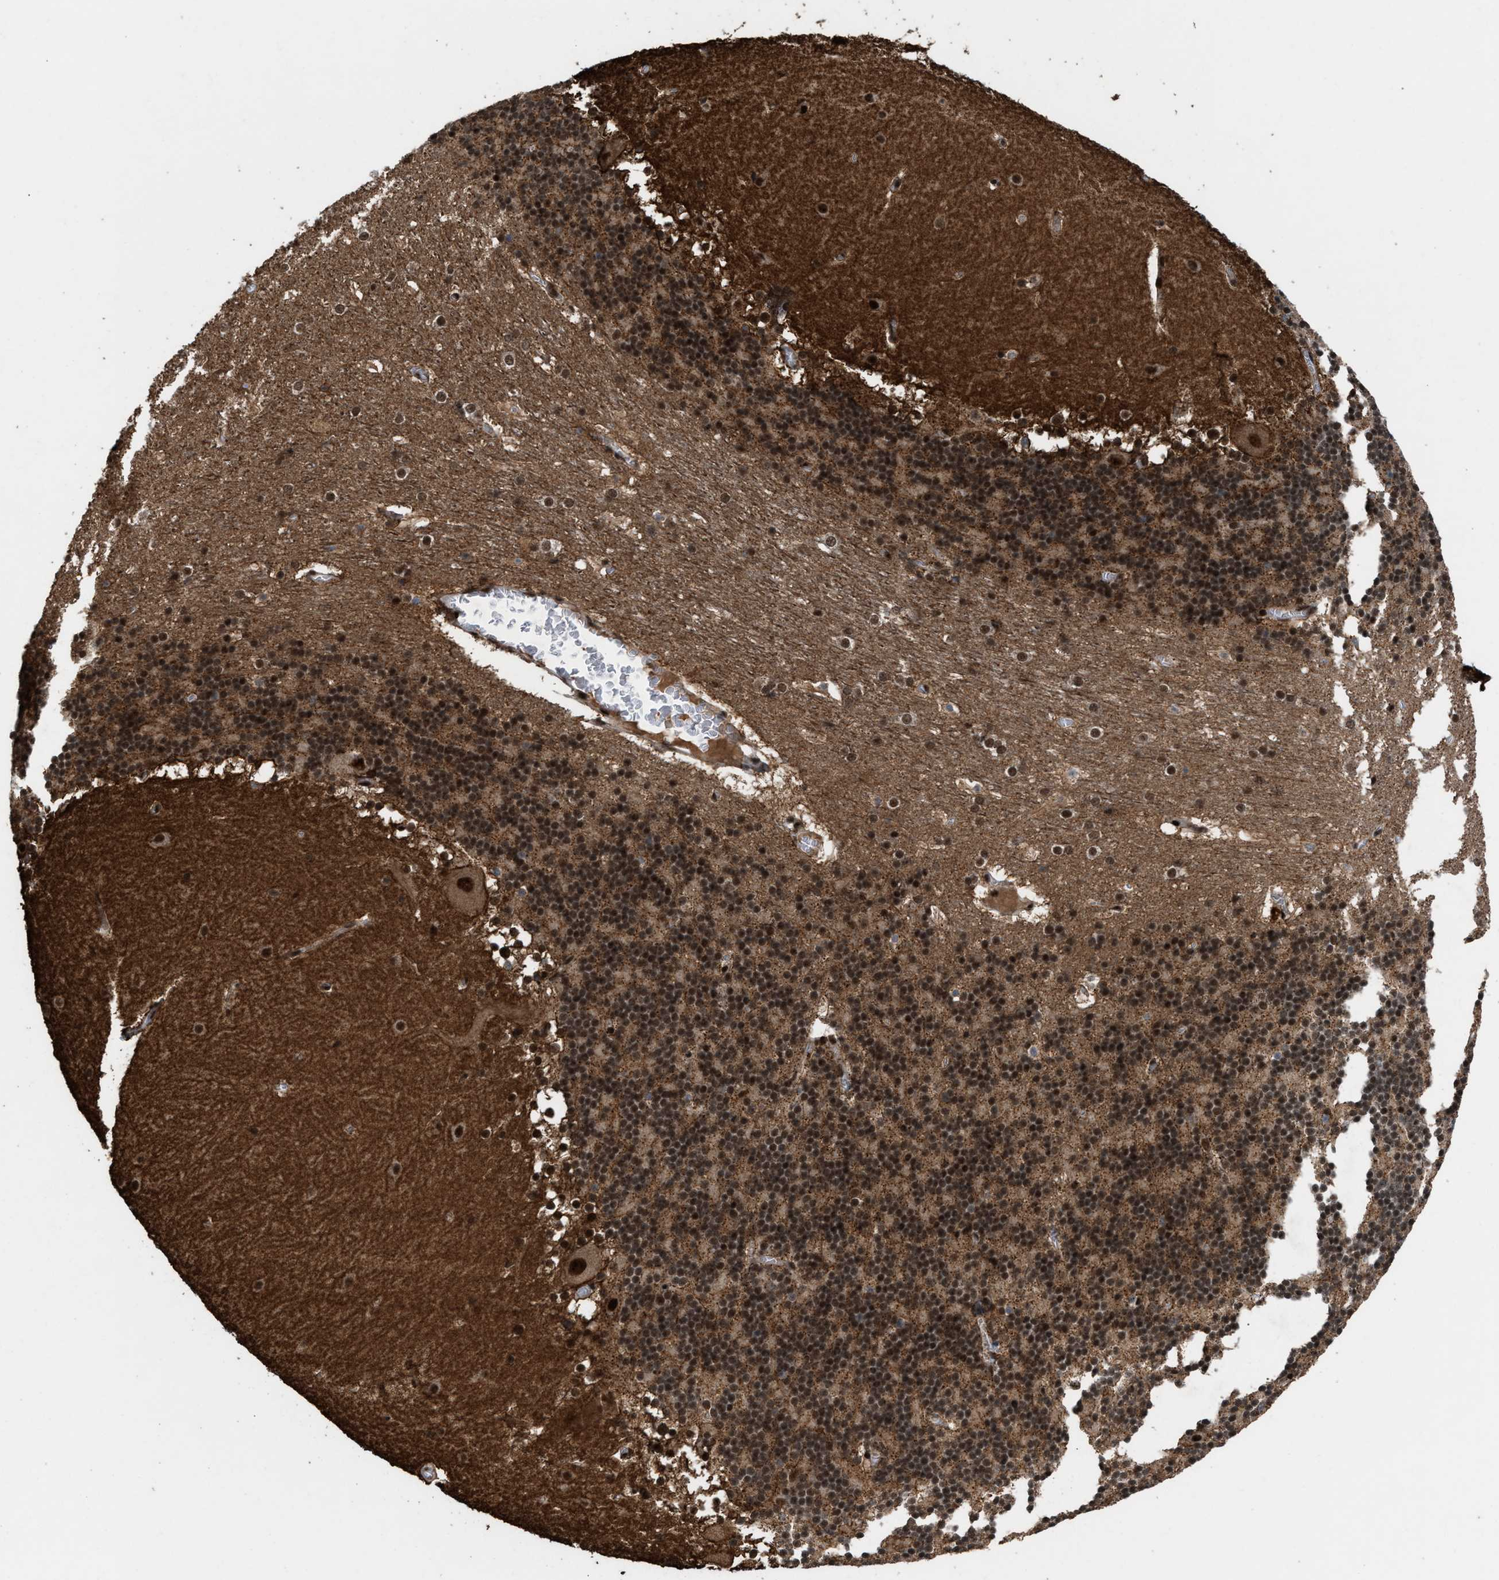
{"staining": {"intensity": "strong", "quantity": ">75%", "location": "nuclear"}, "tissue": "cerebellum", "cell_type": "Cells in granular layer", "image_type": "normal", "snomed": [{"axis": "morphology", "description": "Normal tissue, NOS"}, {"axis": "topography", "description": "Cerebellum"}], "caption": "IHC (DAB (3,3'-diaminobenzidine)) staining of unremarkable human cerebellum reveals strong nuclear protein positivity in about >75% of cells in granular layer. (DAB (3,3'-diaminobenzidine) = brown stain, brightfield microscopy at high magnification).", "gene": "PRPF4", "patient": {"sex": "female", "age": 19}}